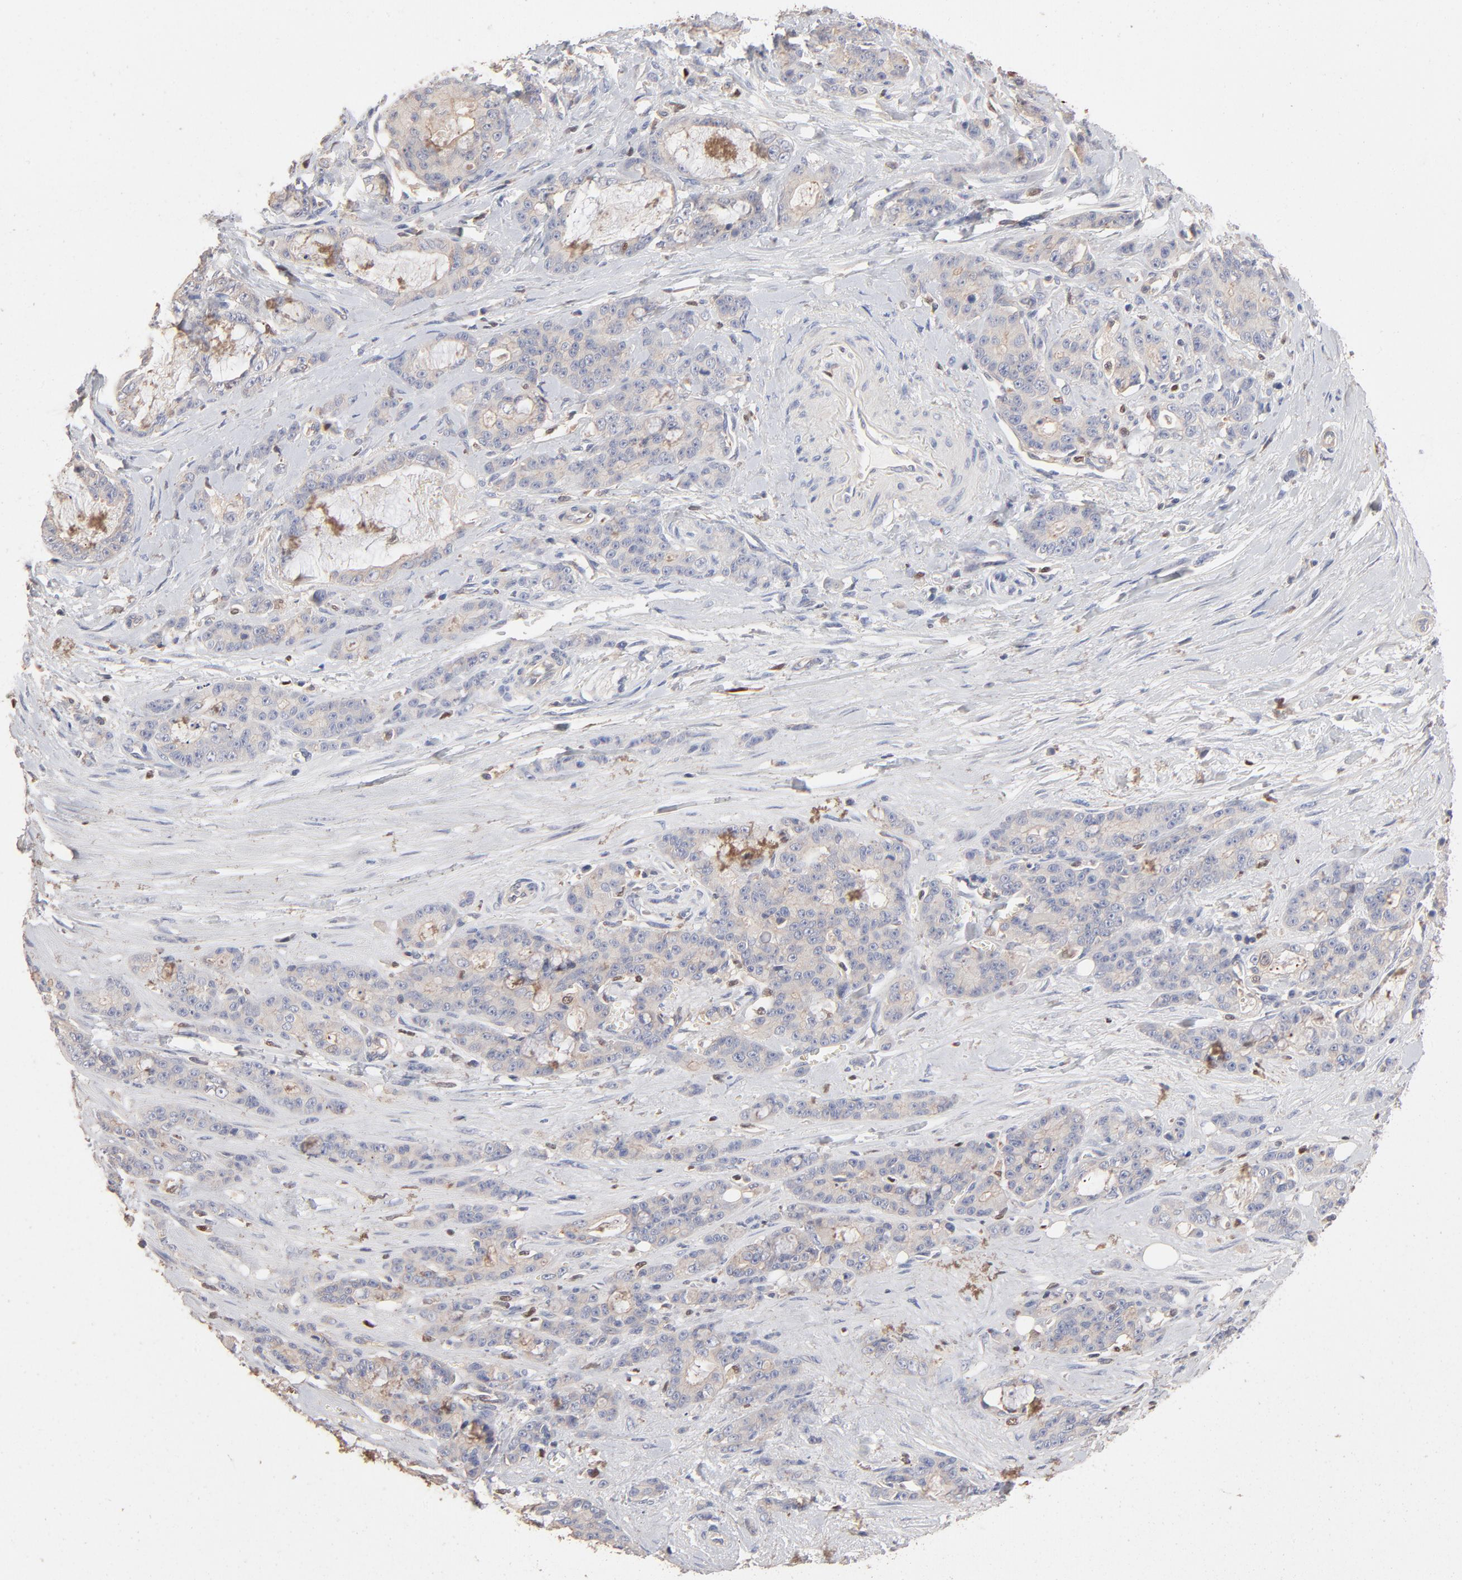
{"staining": {"intensity": "negative", "quantity": "none", "location": "none"}, "tissue": "pancreatic cancer", "cell_type": "Tumor cells", "image_type": "cancer", "snomed": [{"axis": "morphology", "description": "Adenocarcinoma, NOS"}, {"axis": "topography", "description": "Pancreas"}], "caption": "DAB (3,3'-diaminobenzidine) immunohistochemical staining of pancreatic adenocarcinoma reveals no significant positivity in tumor cells.", "gene": "ARHGEF6", "patient": {"sex": "female", "age": 73}}